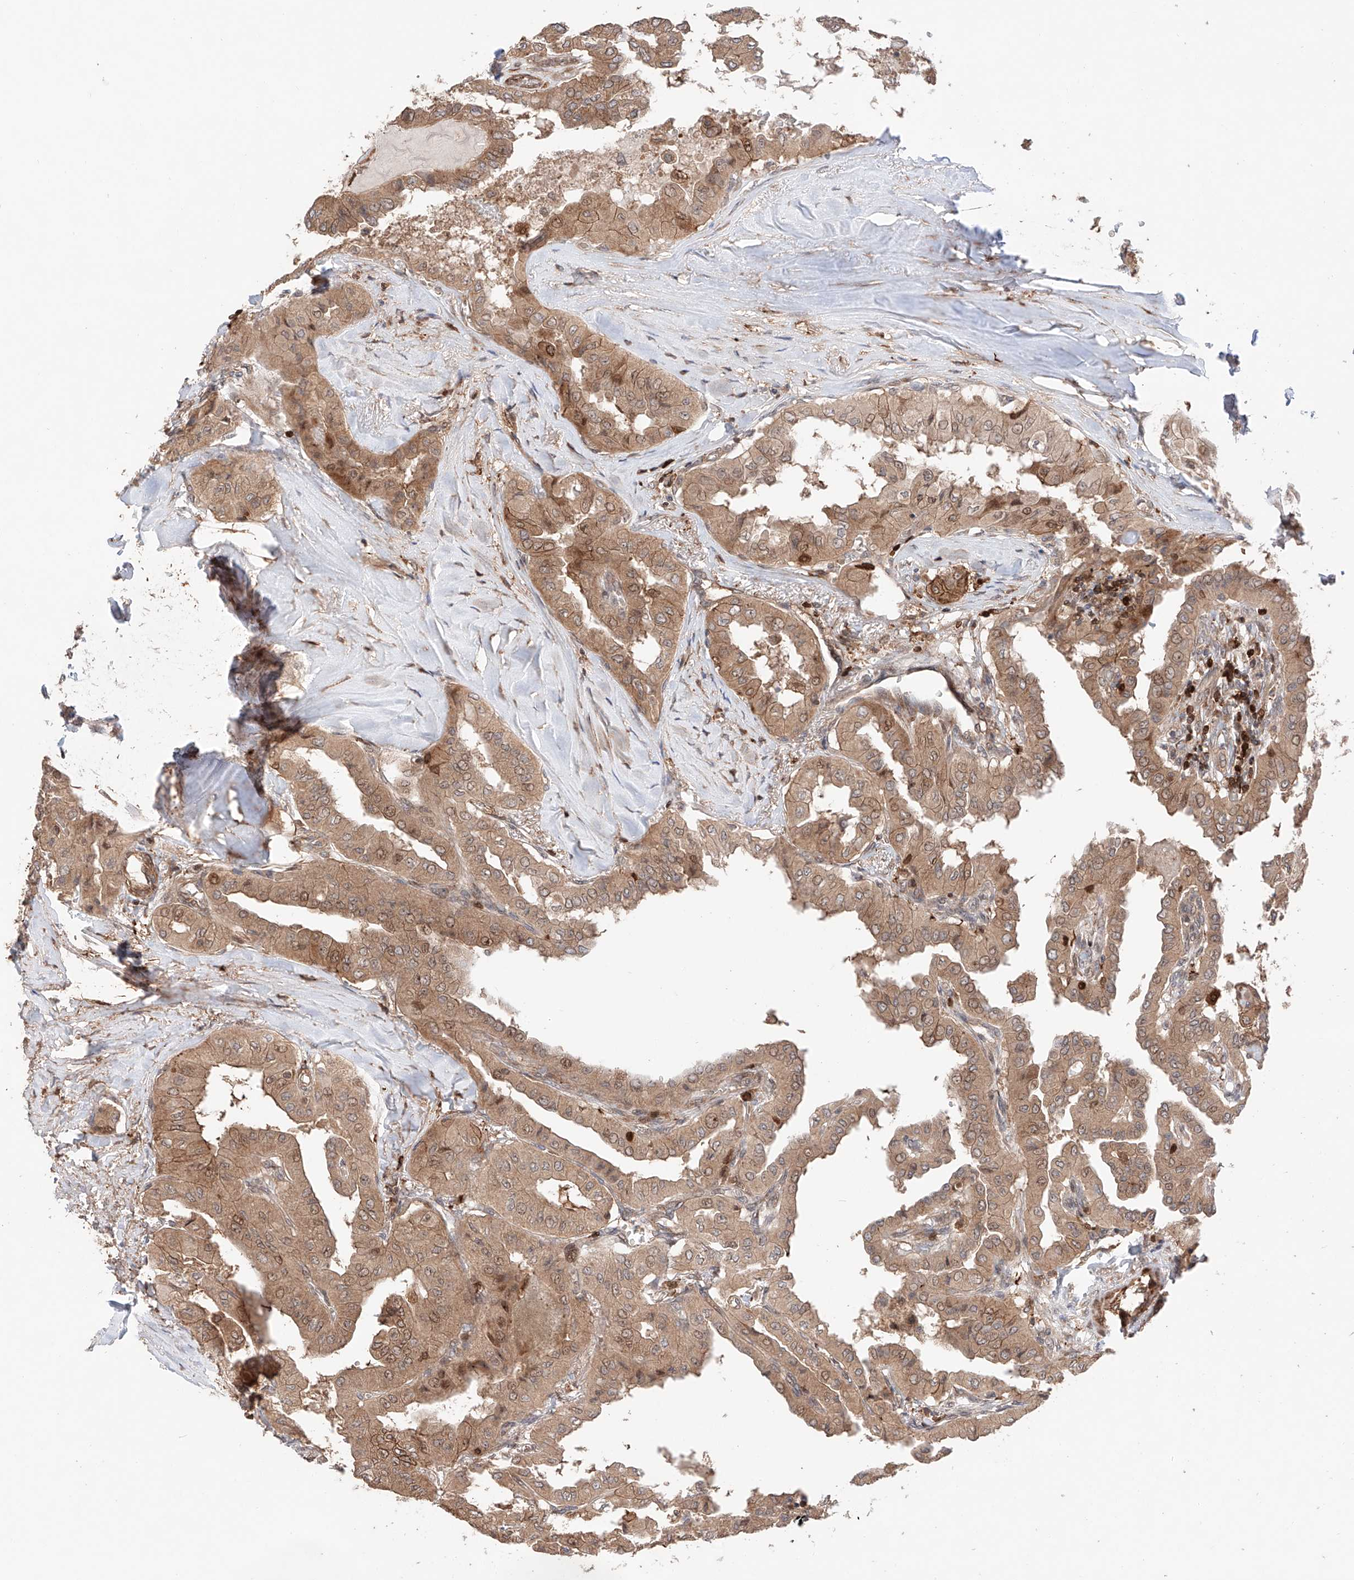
{"staining": {"intensity": "moderate", "quantity": ">75%", "location": "cytoplasmic/membranous"}, "tissue": "thyroid cancer", "cell_type": "Tumor cells", "image_type": "cancer", "snomed": [{"axis": "morphology", "description": "Papillary adenocarcinoma, NOS"}, {"axis": "topography", "description": "Thyroid gland"}], "caption": "Immunohistochemical staining of human thyroid papillary adenocarcinoma shows moderate cytoplasmic/membranous protein positivity in approximately >75% of tumor cells.", "gene": "IGSF22", "patient": {"sex": "female", "age": 59}}